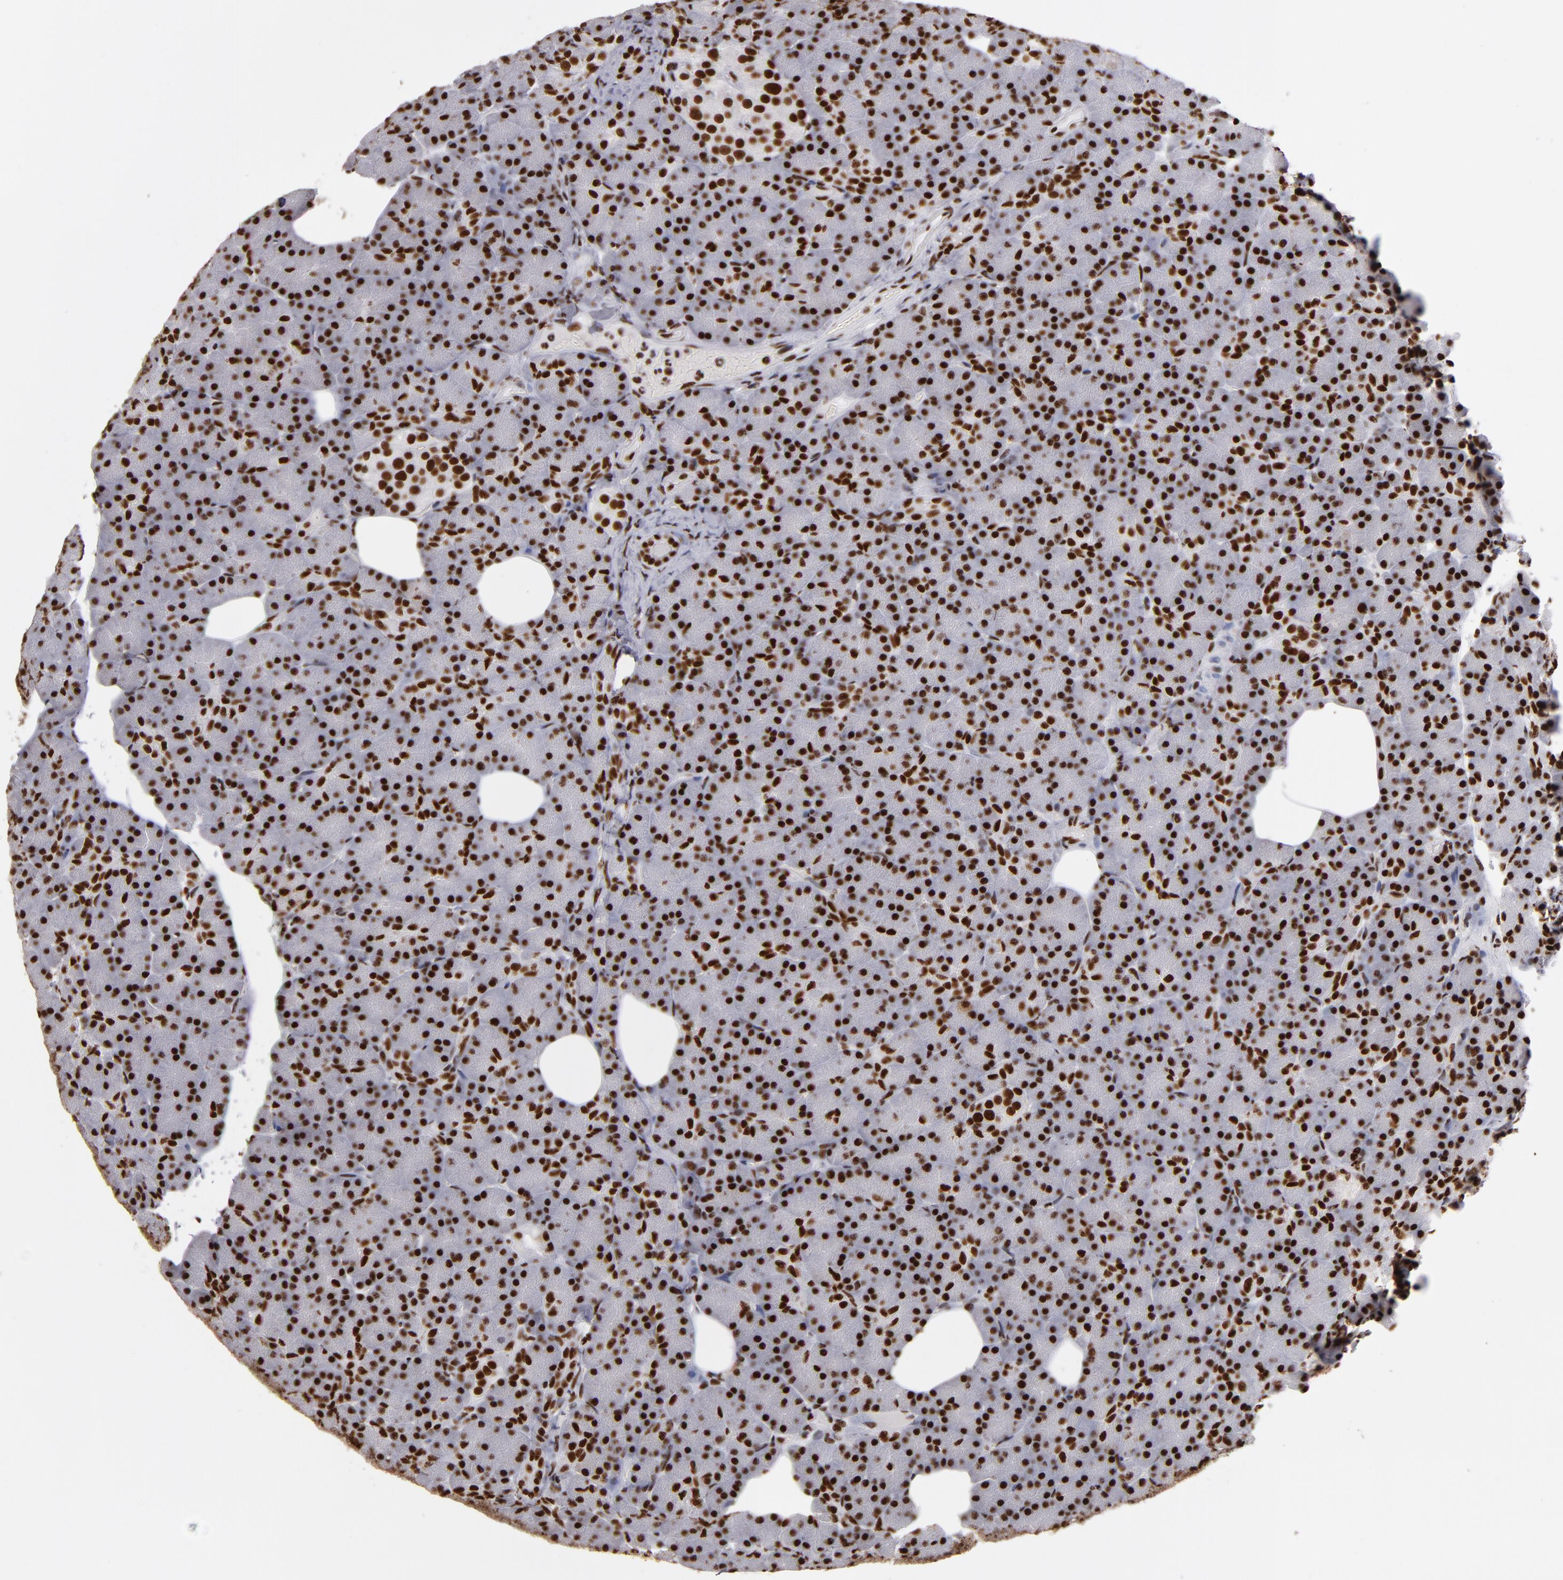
{"staining": {"intensity": "strong", "quantity": ">75%", "location": "nuclear"}, "tissue": "pancreas", "cell_type": "Exocrine glandular cells", "image_type": "normal", "snomed": [{"axis": "morphology", "description": "Normal tissue, NOS"}, {"axis": "topography", "description": "Pancreas"}], "caption": "An IHC histopathology image of unremarkable tissue is shown. Protein staining in brown highlights strong nuclear positivity in pancreas within exocrine glandular cells.", "gene": "MRE11", "patient": {"sex": "female", "age": 43}}